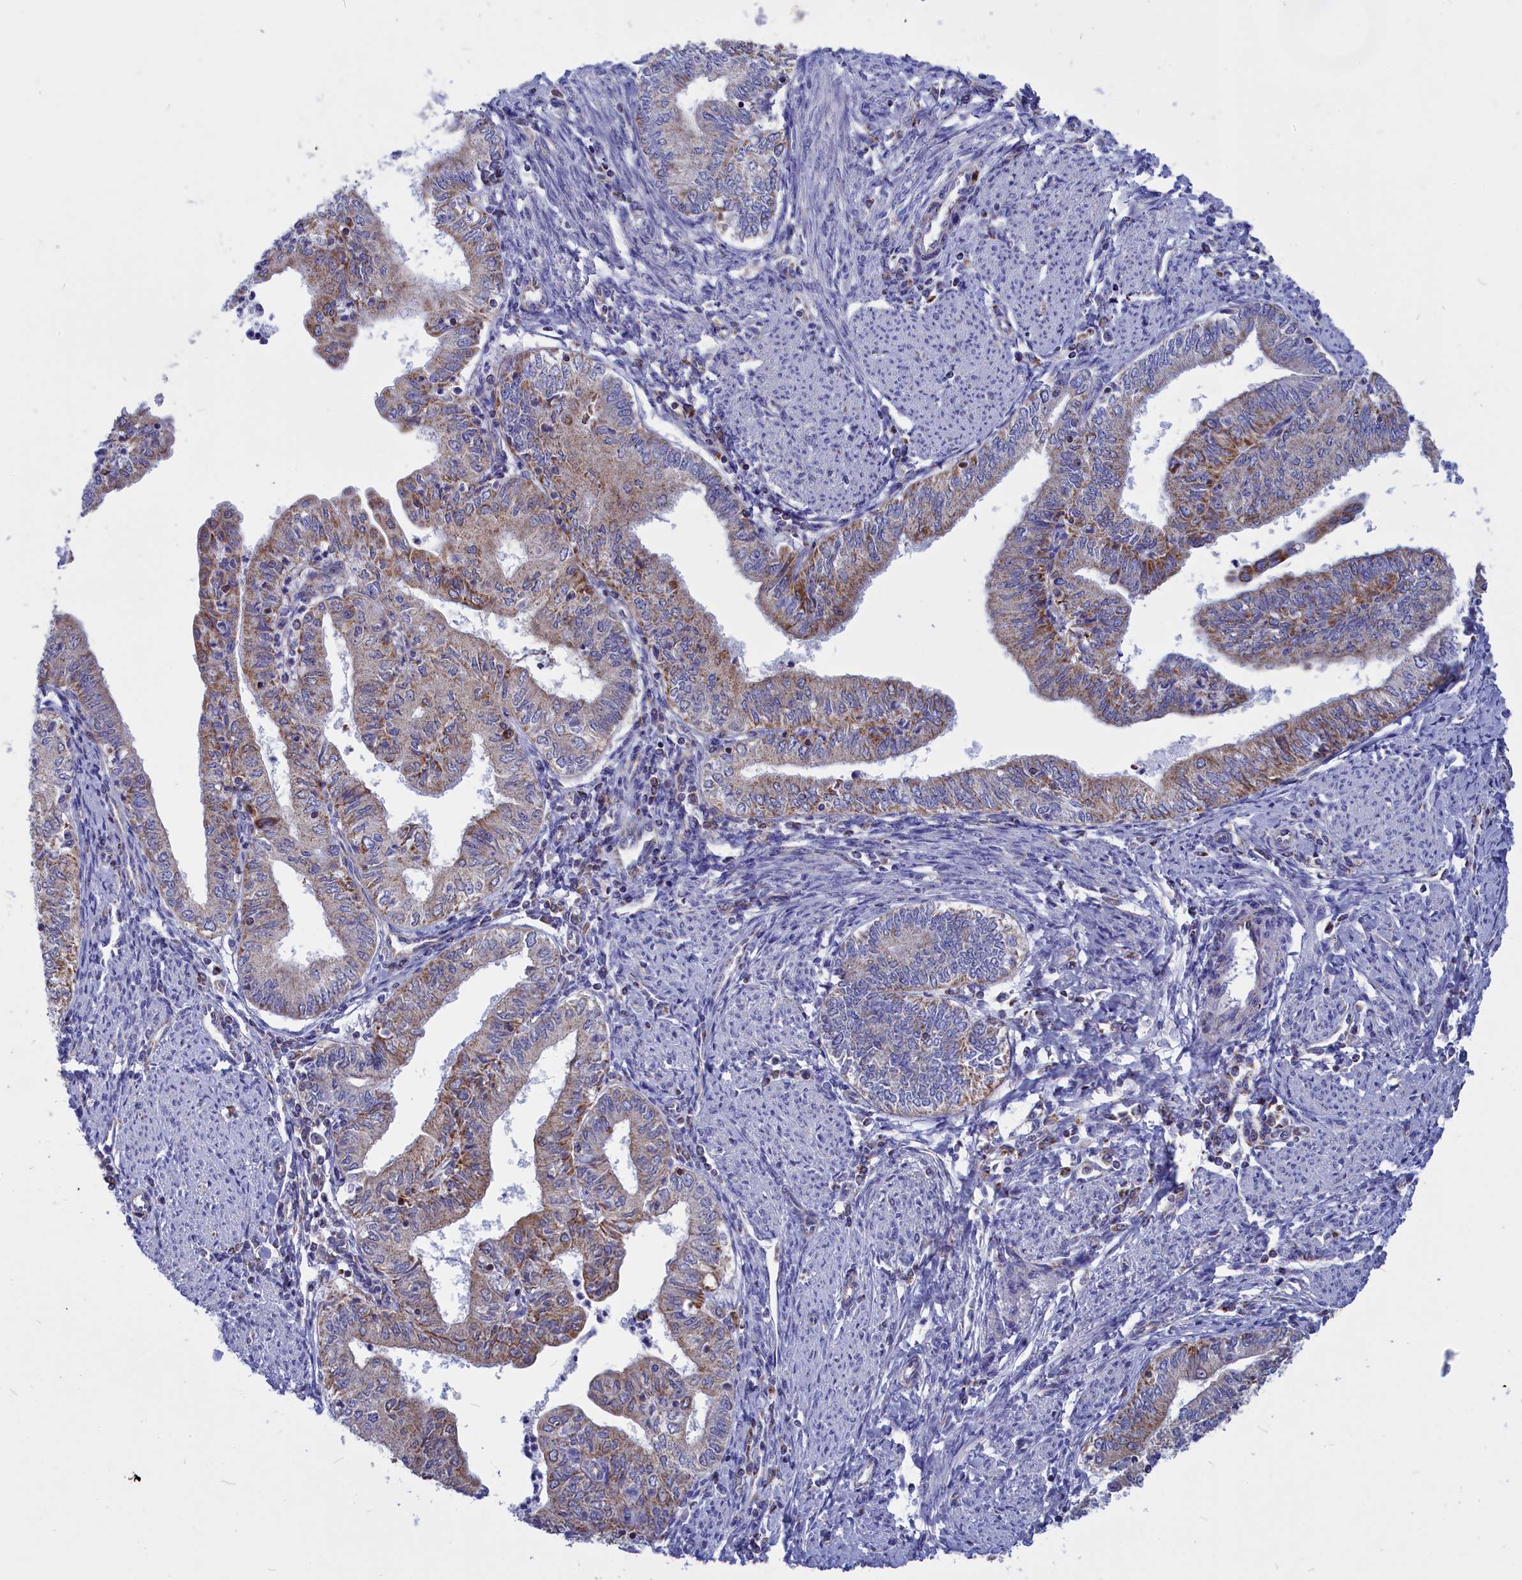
{"staining": {"intensity": "moderate", "quantity": "25%-75%", "location": "cytoplasmic/membranous"}, "tissue": "endometrial cancer", "cell_type": "Tumor cells", "image_type": "cancer", "snomed": [{"axis": "morphology", "description": "Adenocarcinoma, NOS"}, {"axis": "topography", "description": "Endometrium"}], "caption": "Endometrial adenocarcinoma stained with immunohistochemistry (IHC) reveals moderate cytoplasmic/membranous positivity in about 25%-75% of tumor cells.", "gene": "CCRL2", "patient": {"sex": "female", "age": 66}}